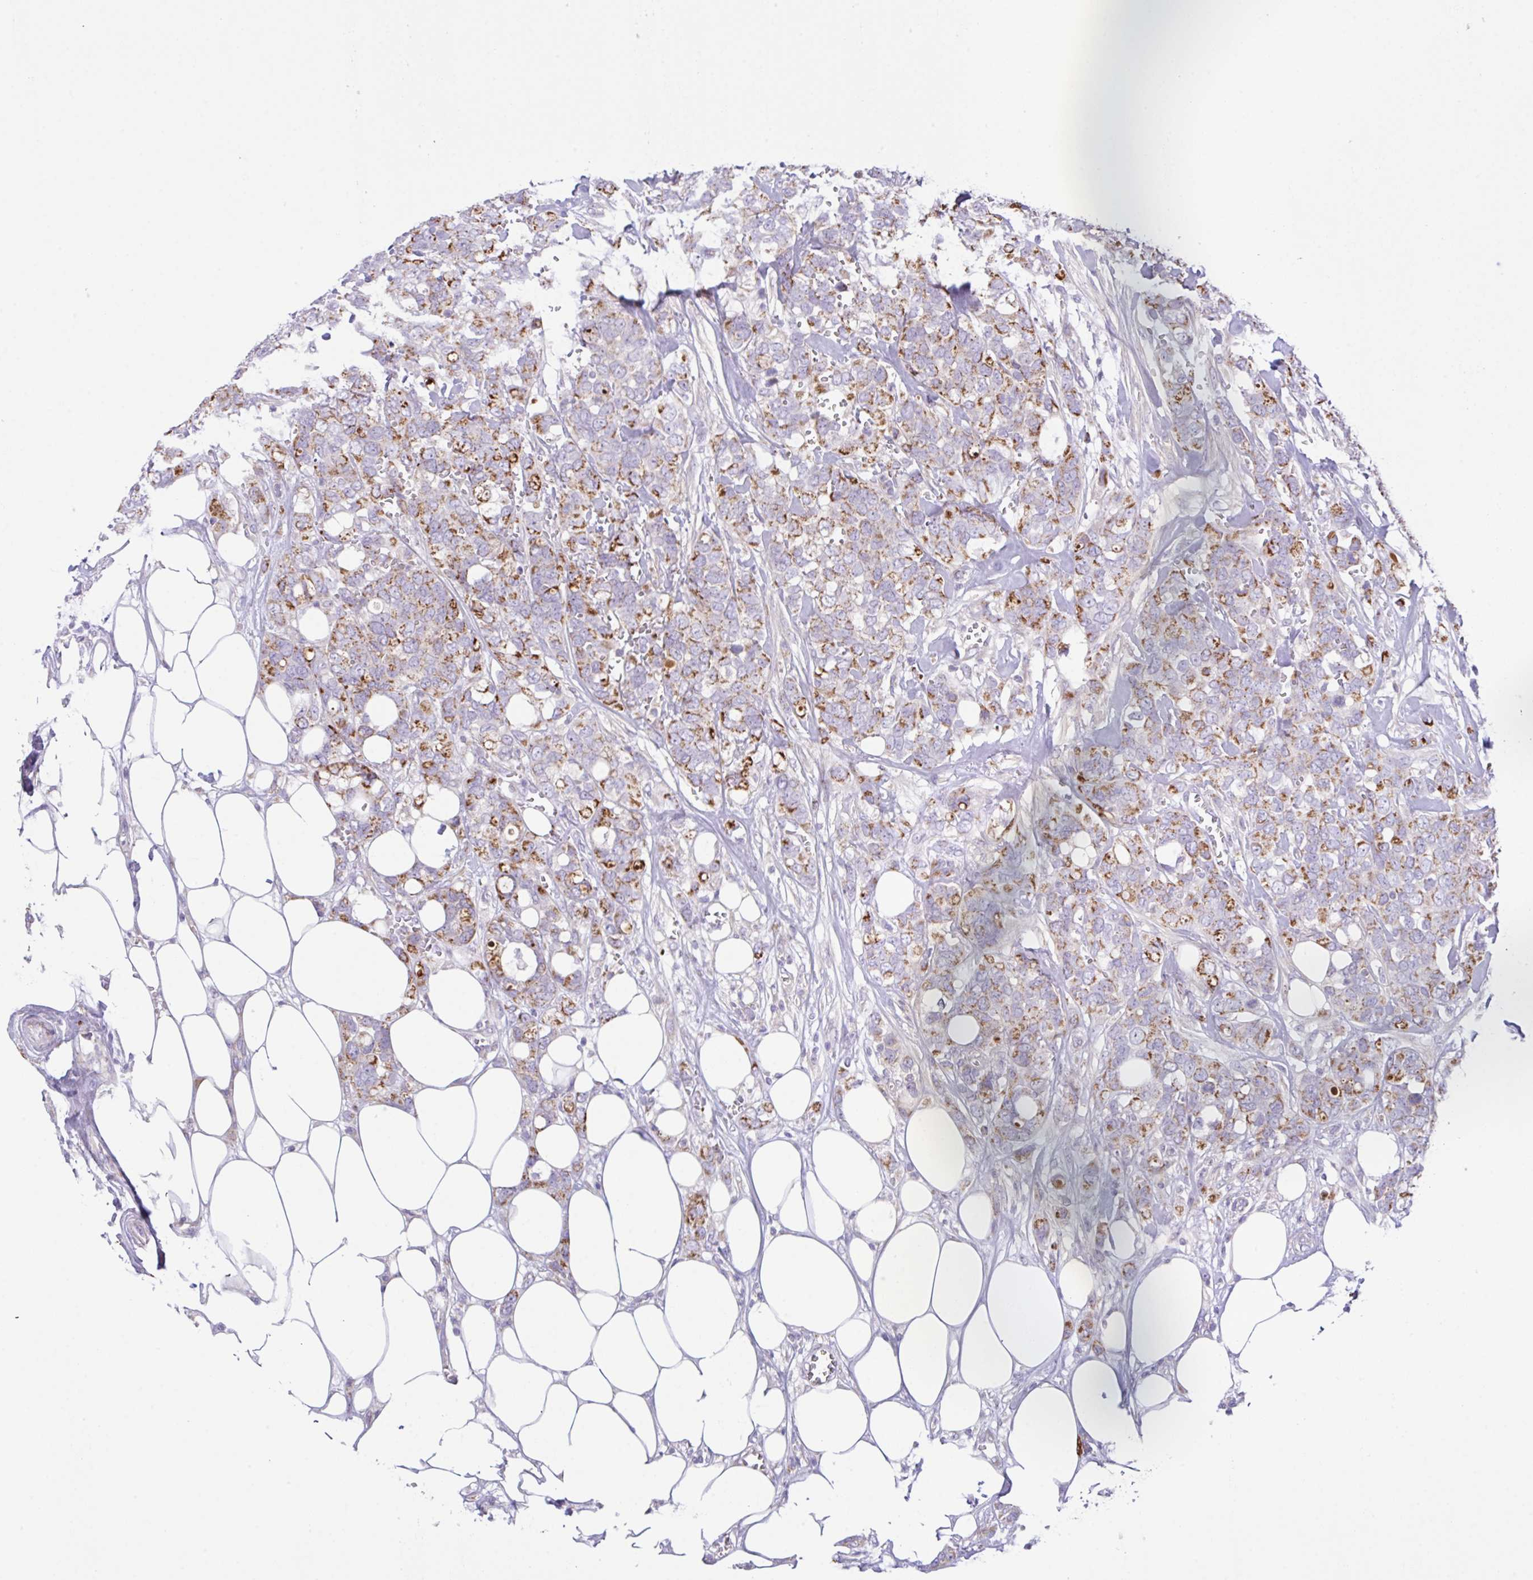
{"staining": {"intensity": "moderate", "quantity": "25%-75%", "location": "cytoplasmic/membranous"}, "tissue": "breast cancer", "cell_type": "Tumor cells", "image_type": "cancer", "snomed": [{"axis": "morphology", "description": "Lobular carcinoma"}, {"axis": "topography", "description": "Breast"}], "caption": "Tumor cells demonstrate medium levels of moderate cytoplasmic/membranous expression in about 25%-75% of cells in human breast cancer.", "gene": "CHDH", "patient": {"sex": "female", "age": 91}}